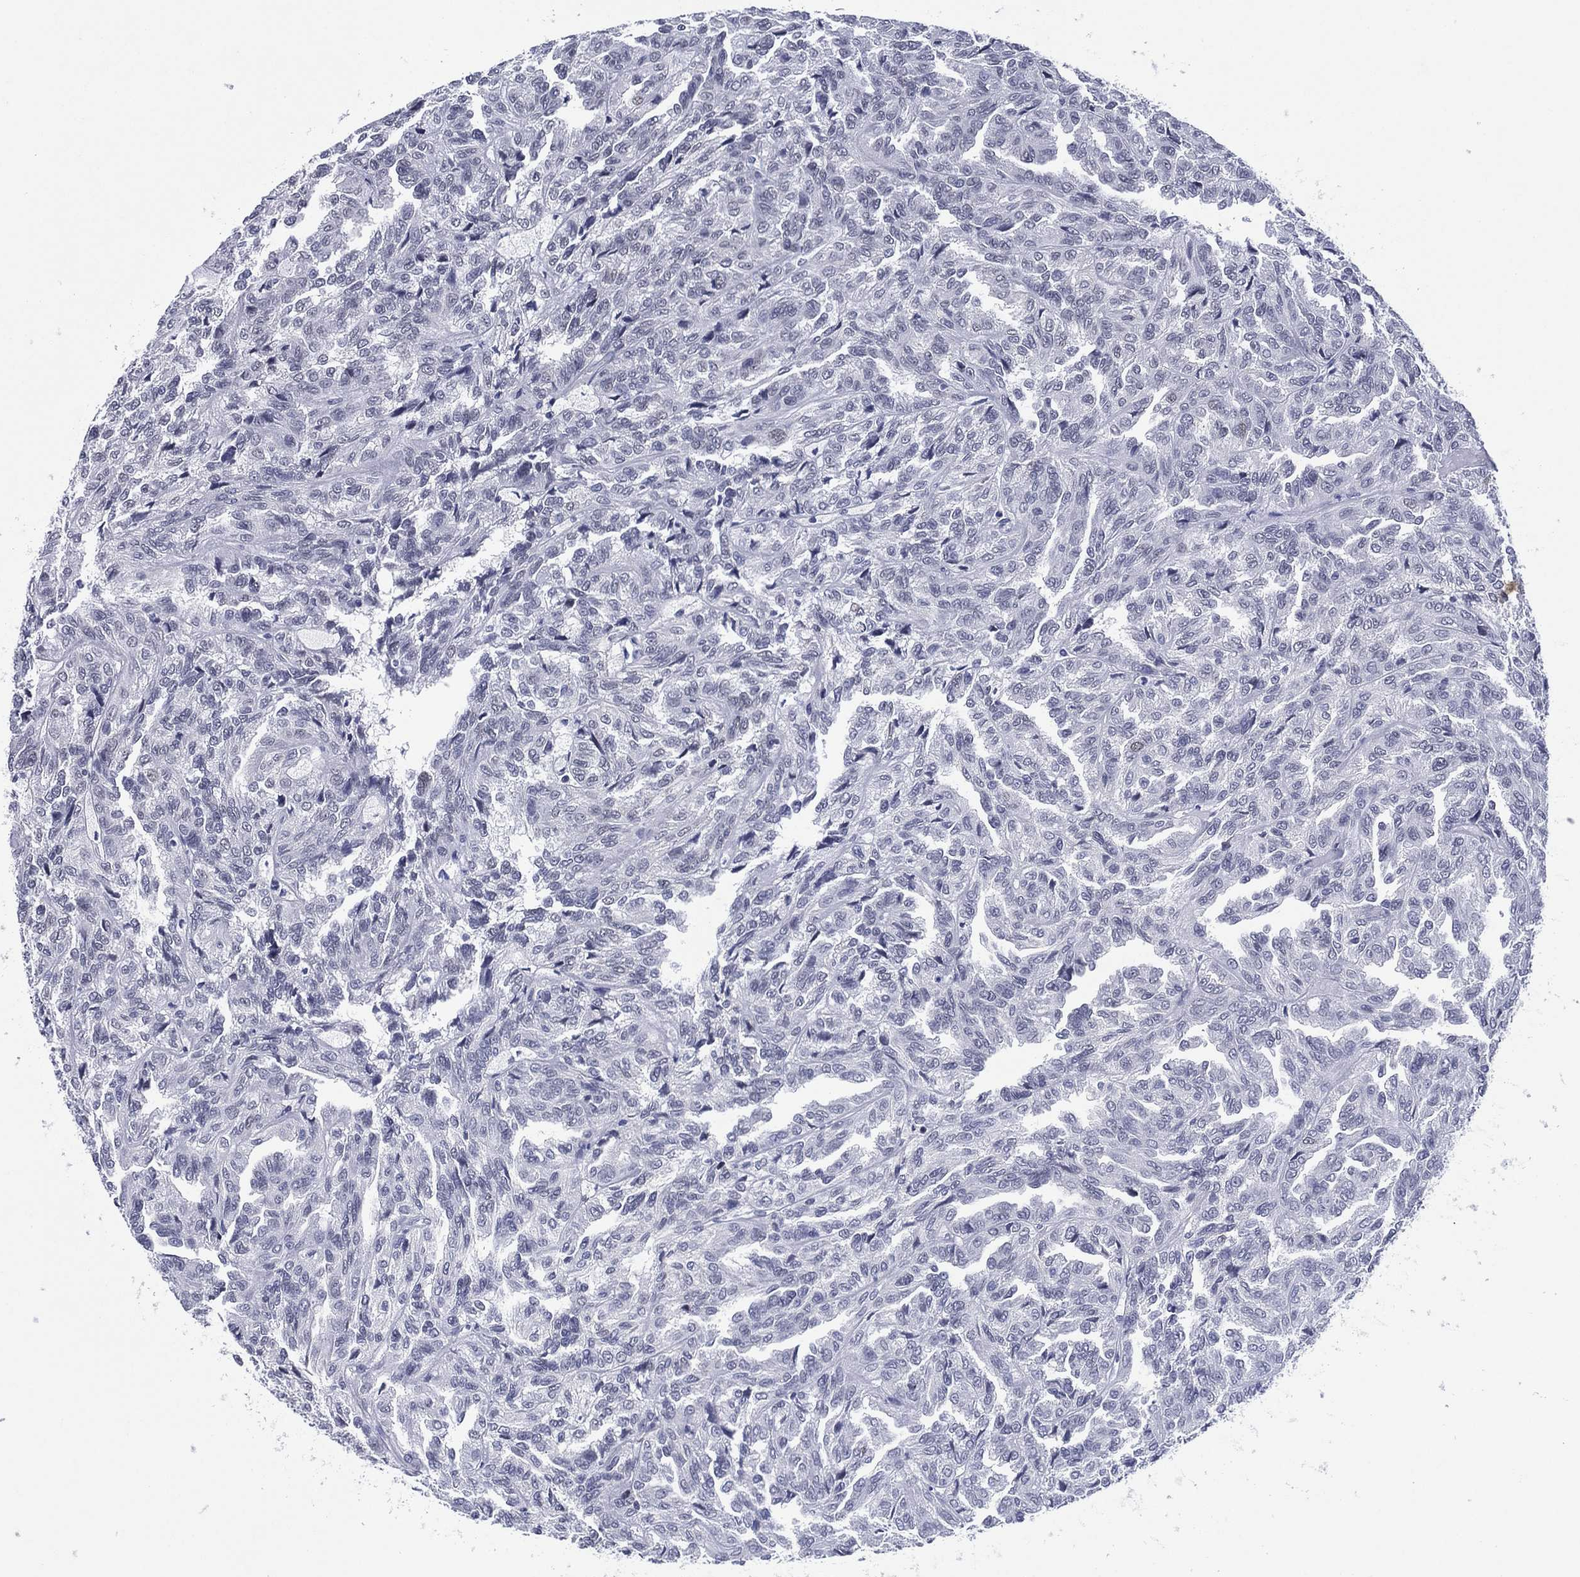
{"staining": {"intensity": "negative", "quantity": "none", "location": "none"}, "tissue": "renal cancer", "cell_type": "Tumor cells", "image_type": "cancer", "snomed": [{"axis": "morphology", "description": "Adenocarcinoma, NOS"}, {"axis": "topography", "description": "Kidney"}], "caption": "There is no significant expression in tumor cells of renal cancer (adenocarcinoma).", "gene": "GATA6", "patient": {"sex": "male", "age": 79}}